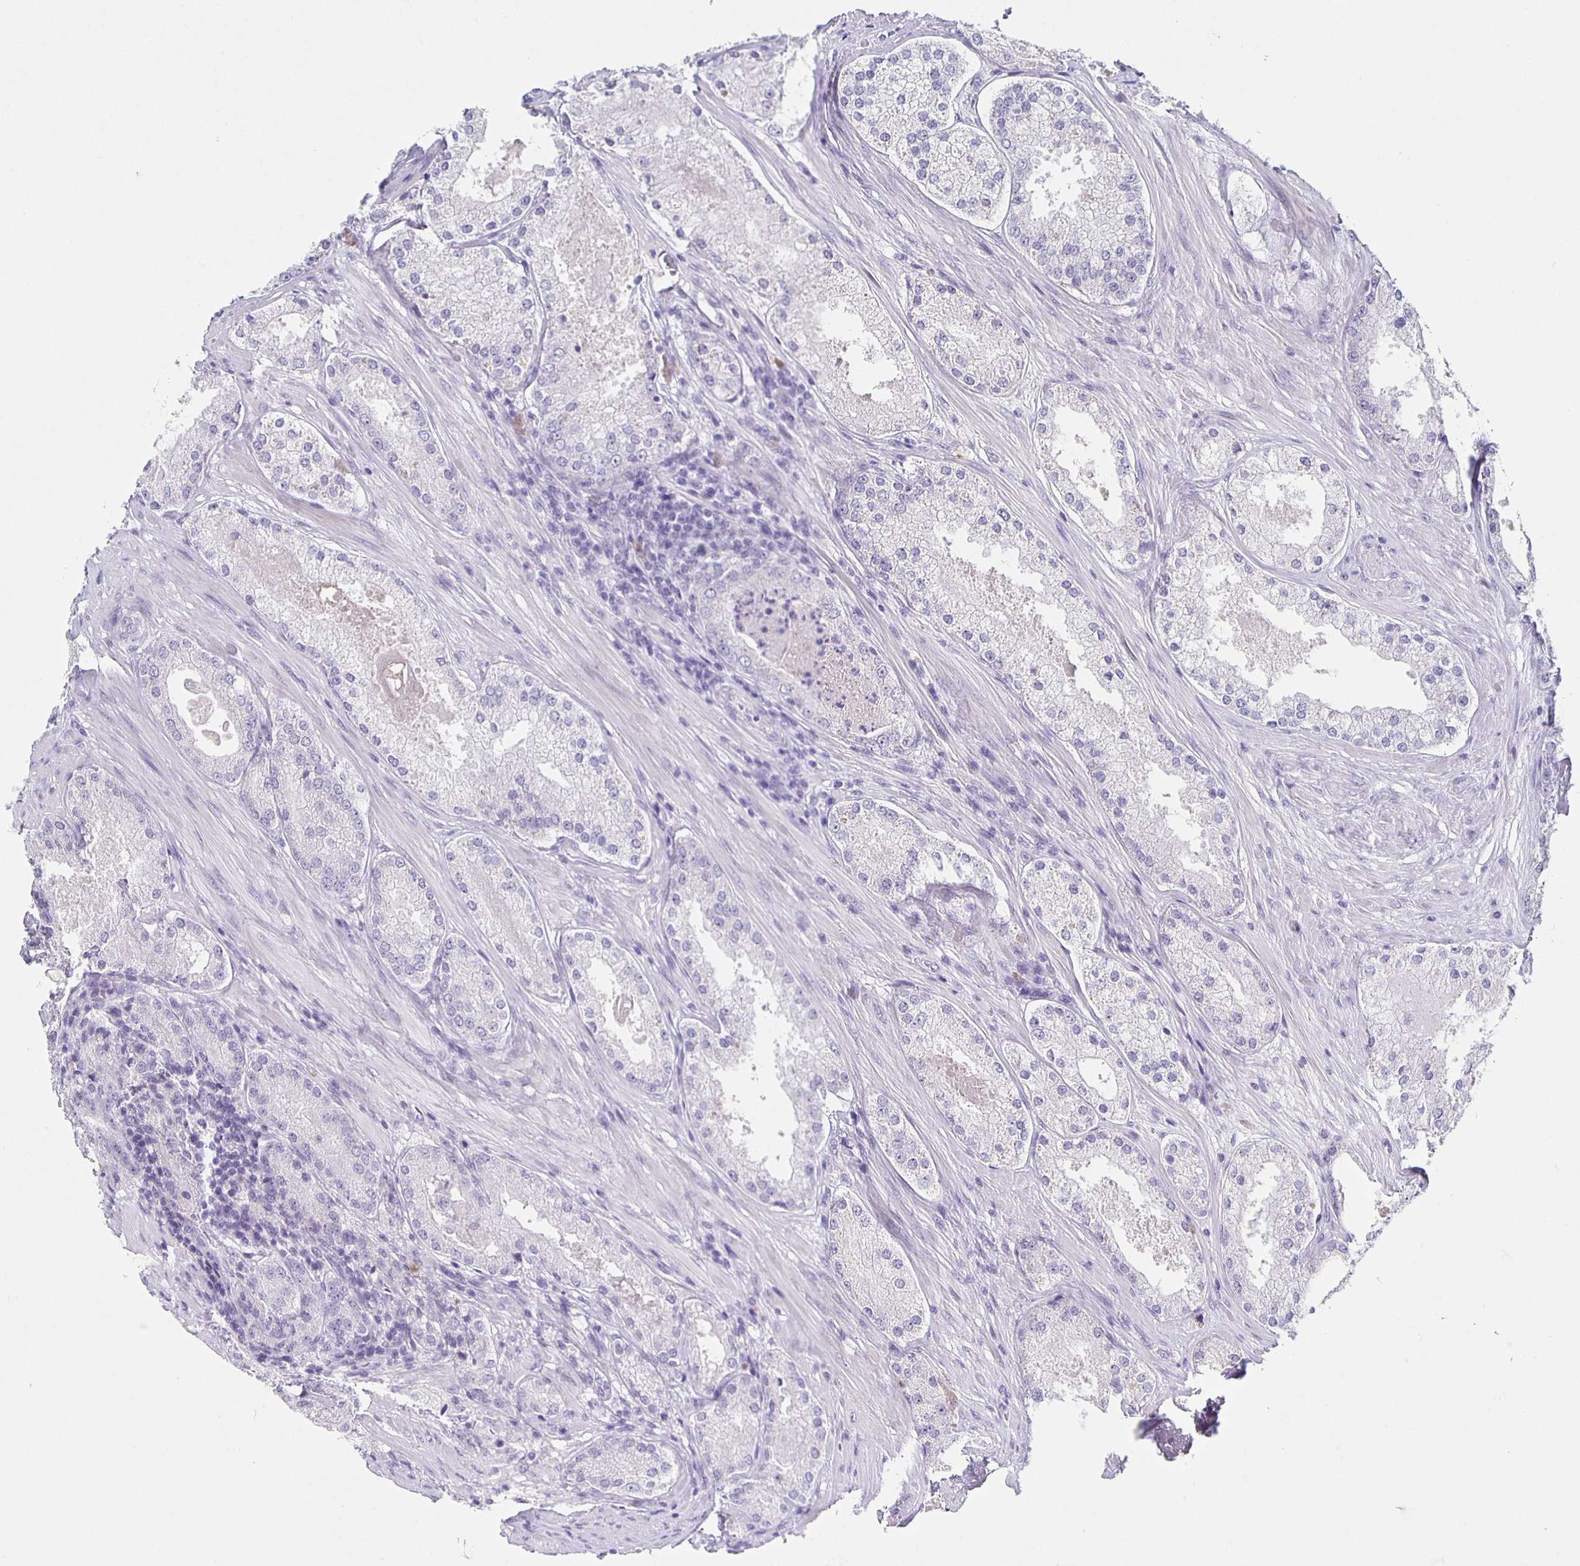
{"staining": {"intensity": "negative", "quantity": "none", "location": "none"}, "tissue": "prostate cancer", "cell_type": "Tumor cells", "image_type": "cancer", "snomed": [{"axis": "morphology", "description": "Adenocarcinoma, Low grade"}, {"axis": "topography", "description": "Prostate"}], "caption": "An immunohistochemistry histopathology image of adenocarcinoma (low-grade) (prostate) is shown. There is no staining in tumor cells of adenocarcinoma (low-grade) (prostate).", "gene": "CARNS1", "patient": {"sex": "male", "age": 68}}